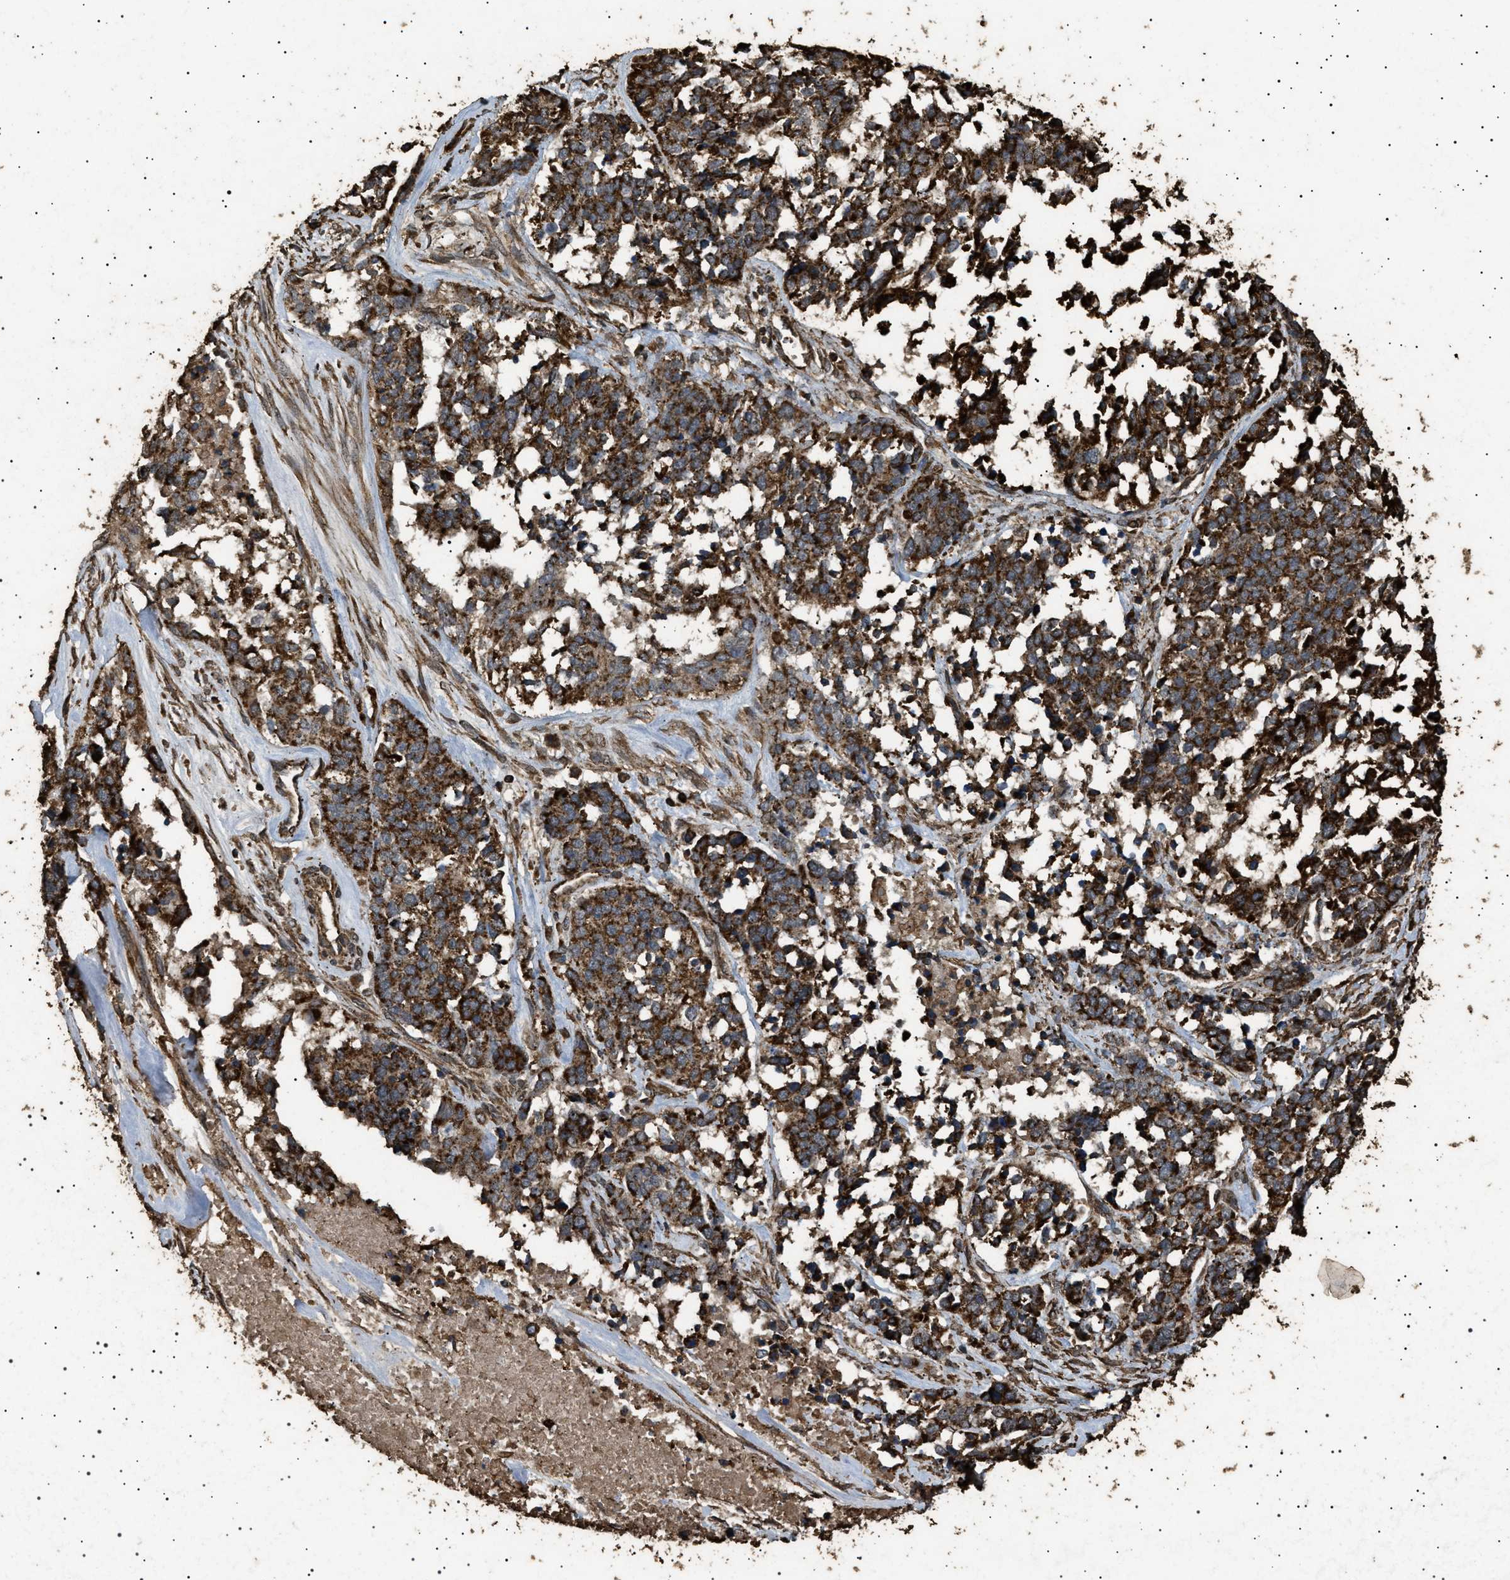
{"staining": {"intensity": "strong", "quantity": ">75%", "location": "cytoplasmic/membranous"}, "tissue": "ovarian cancer", "cell_type": "Tumor cells", "image_type": "cancer", "snomed": [{"axis": "morphology", "description": "Cystadenocarcinoma, serous, NOS"}, {"axis": "topography", "description": "Ovary"}], "caption": "Immunohistochemistry (IHC) micrograph of human serous cystadenocarcinoma (ovarian) stained for a protein (brown), which demonstrates high levels of strong cytoplasmic/membranous staining in about >75% of tumor cells.", "gene": "CYRIA", "patient": {"sex": "female", "age": 44}}